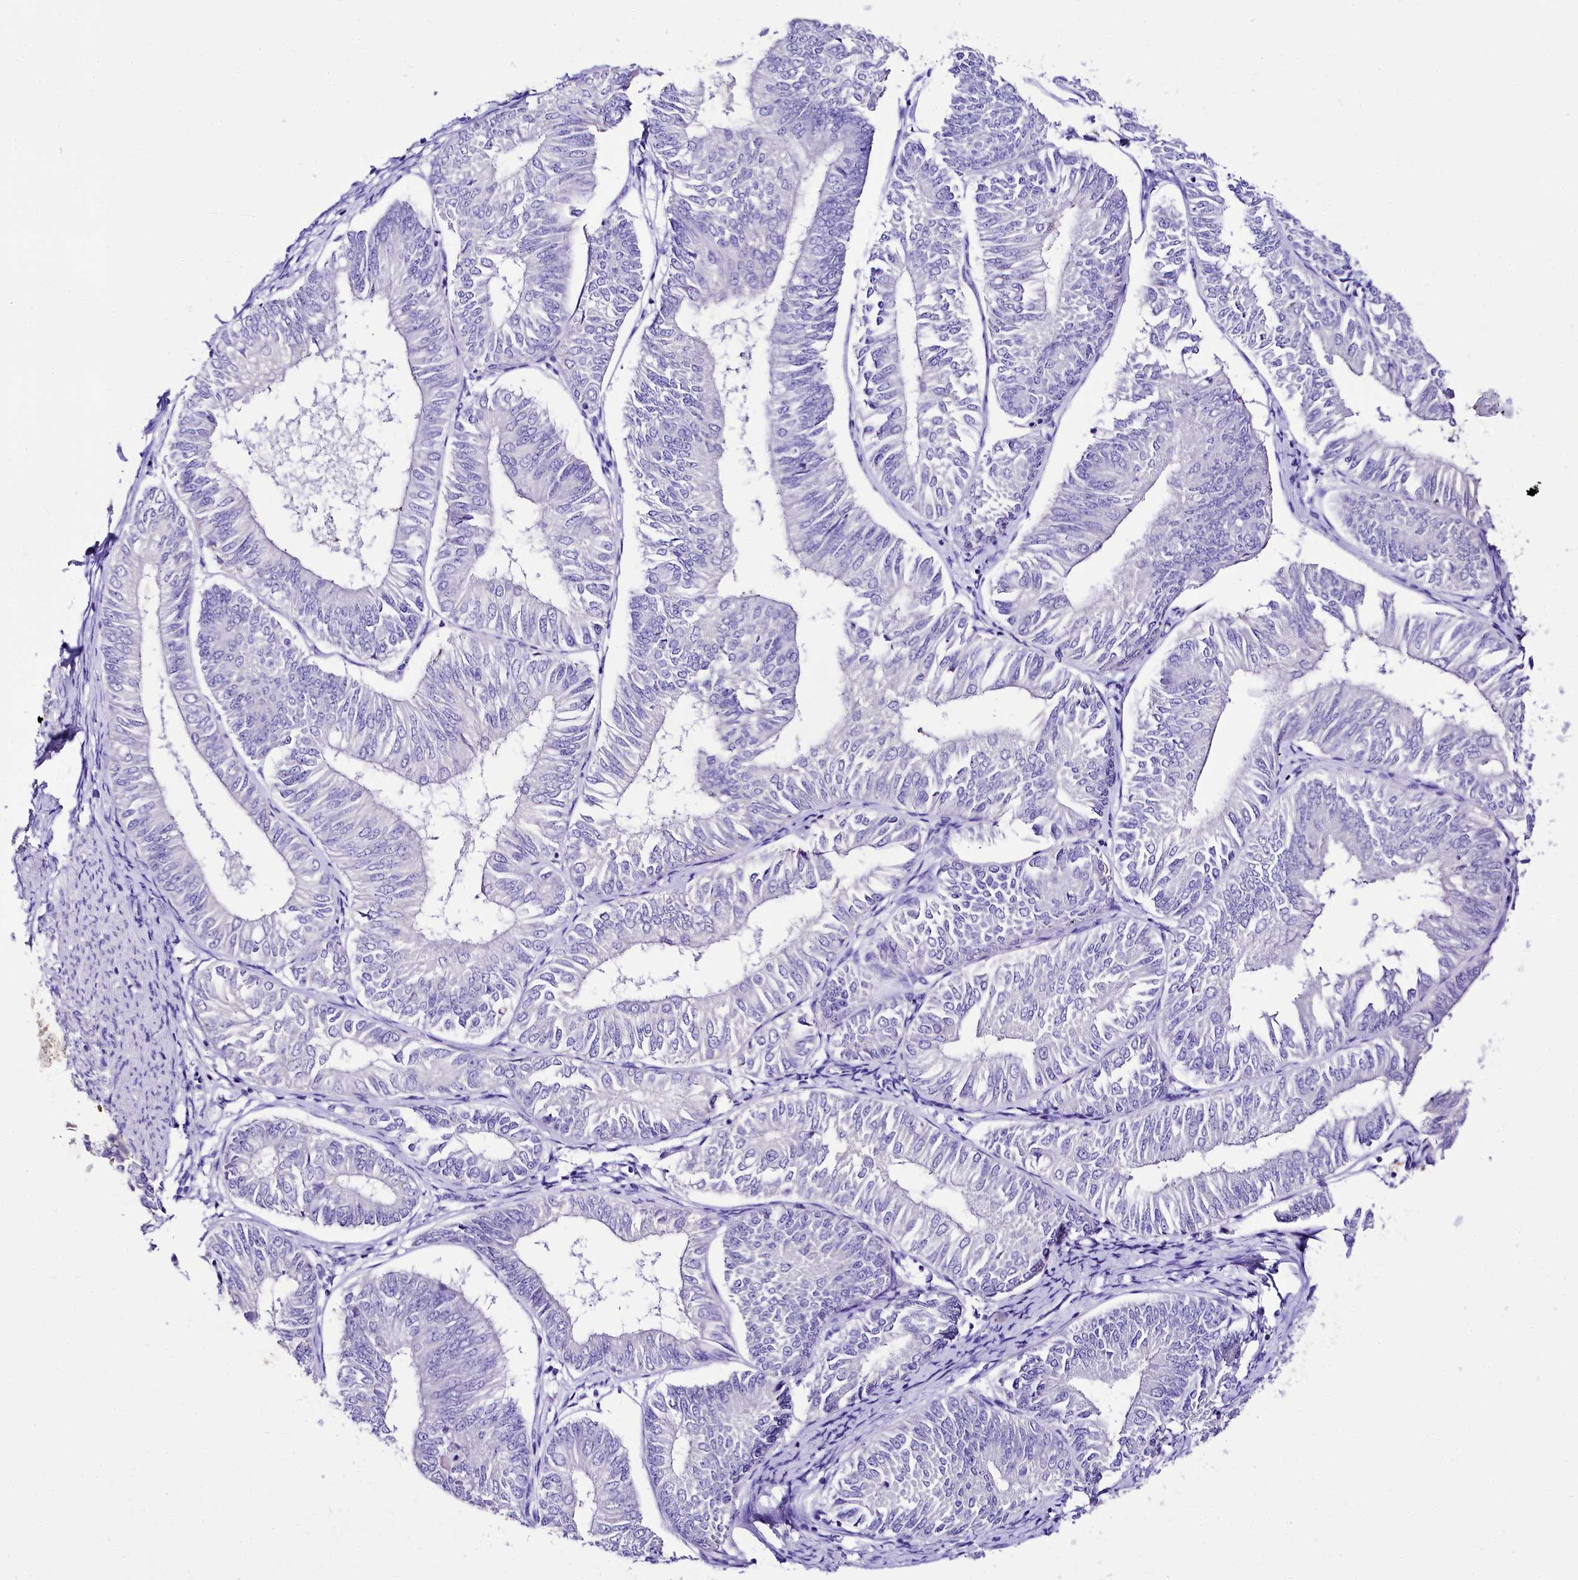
{"staining": {"intensity": "negative", "quantity": "none", "location": "none"}, "tissue": "endometrial cancer", "cell_type": "Tumor cells", "image_type": "cancer", "snomed": [{"axis": "morphology", "description": "Adenocarcinoma, NOS"}, {"axis": "topography", "description": "Endometrium"}], "caption": "Immunohistochemistry of adenocarcinoma (endometrial) reveals no positivity in tumor cells.", "gene": "A2ML1", "patient": {"sex": "female", "age": 58}}